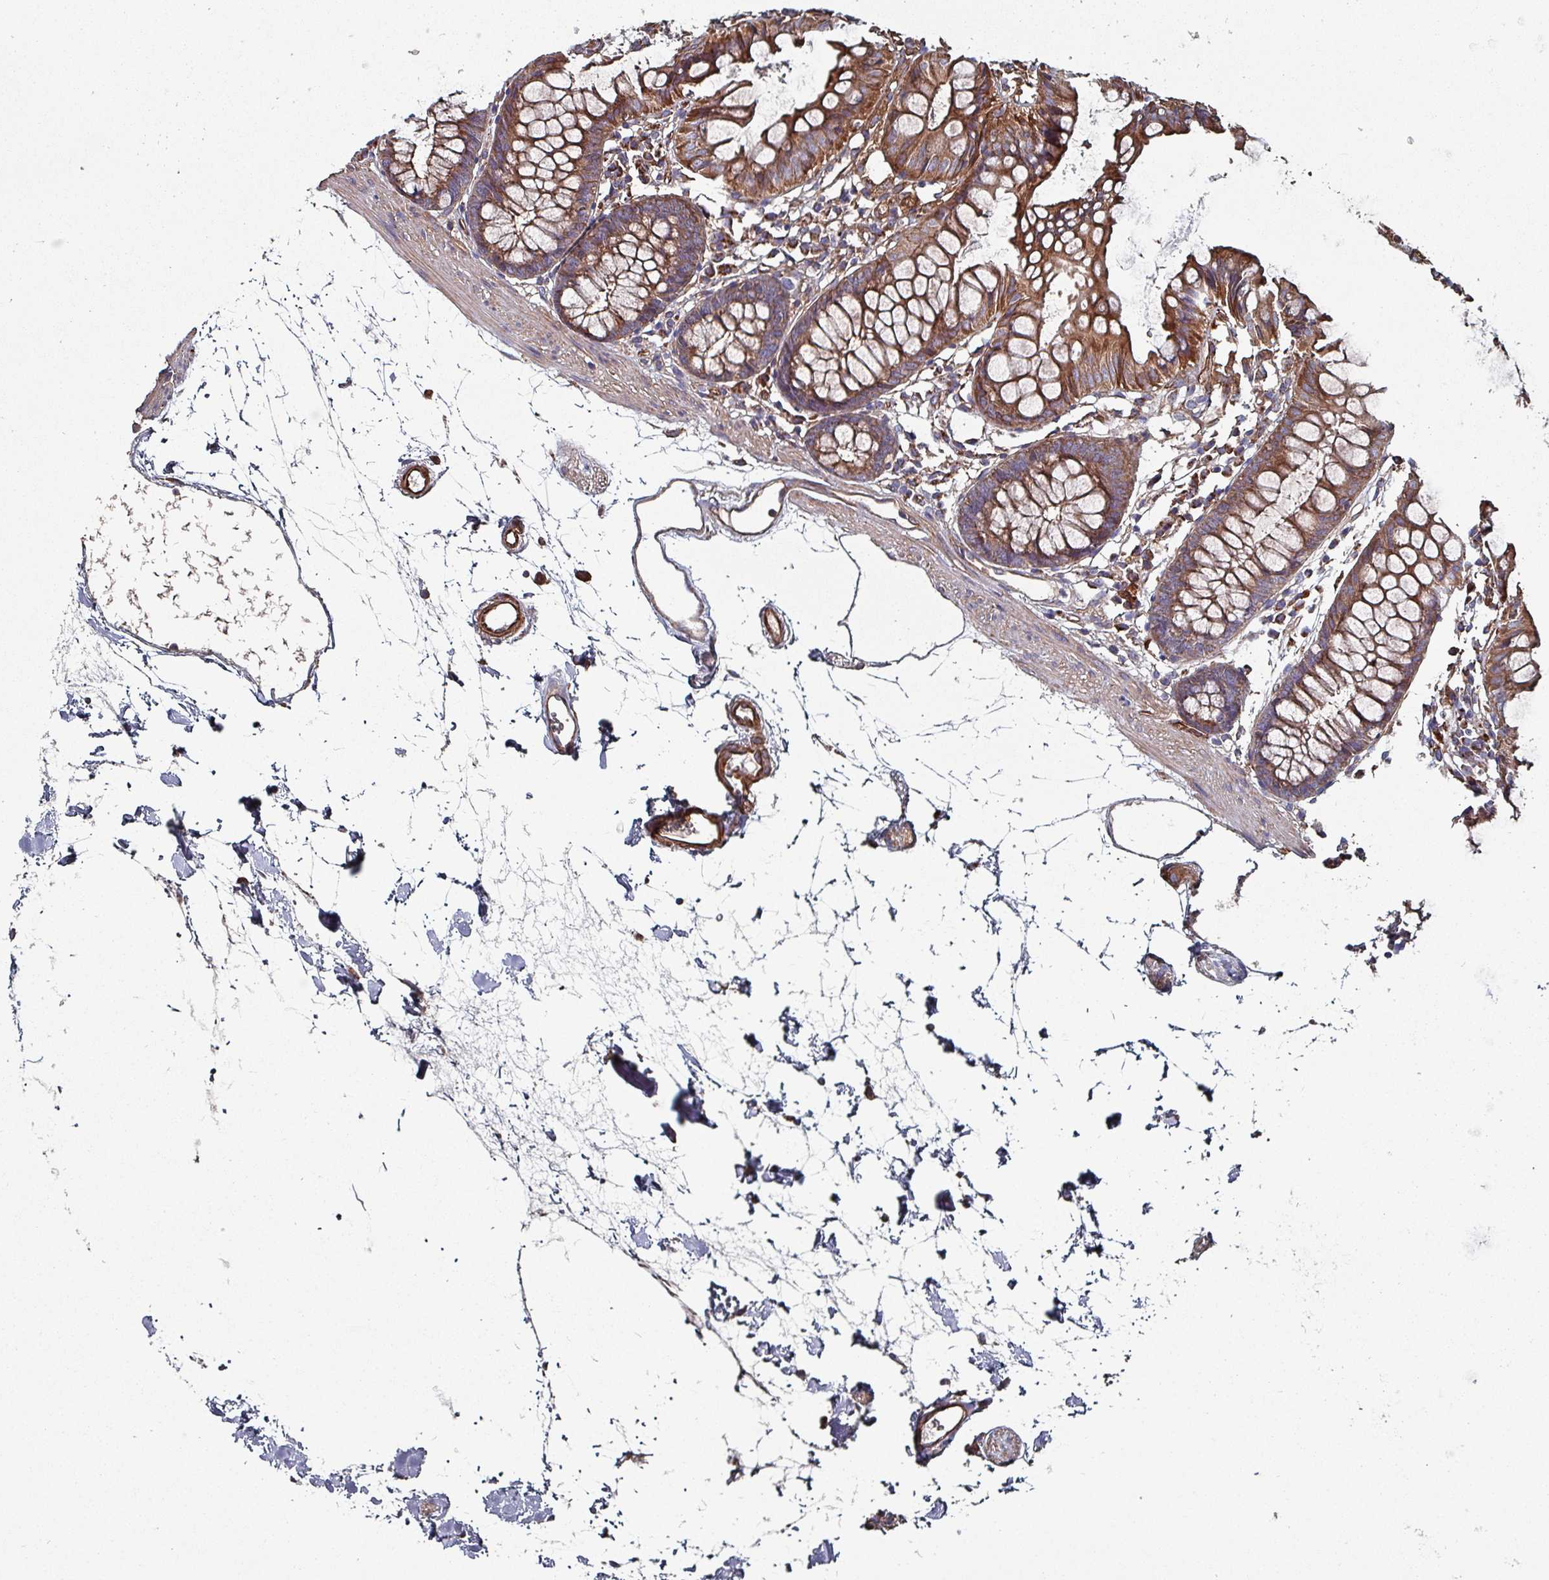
{"staining": {"intensity": "strong", "quantity": ">75%", "location": "cytoplasmic/membranous"}, "tissue": "colon", "cell_type": "Endothelial cells", "image_type": "normal", "snomed": [{"axis": "morphology", "description": "Normal tissue, NOS"}, {"axis": "topography", "description": "Colon"}], "caption": "Immunohistochemical staining of unremarkable human colon demonstrates strong cytoplasmic/membranous protein positivity in about >75% of endothelial cells. The protein of interest is stained brown, and the nuclei are stained in blue (DAB (3,3'-diaminobenzidine) IHC with brightfield microscopy, high magnification).", "gene": "ANO10", "patient": {"sex": "female", "age": 84}}